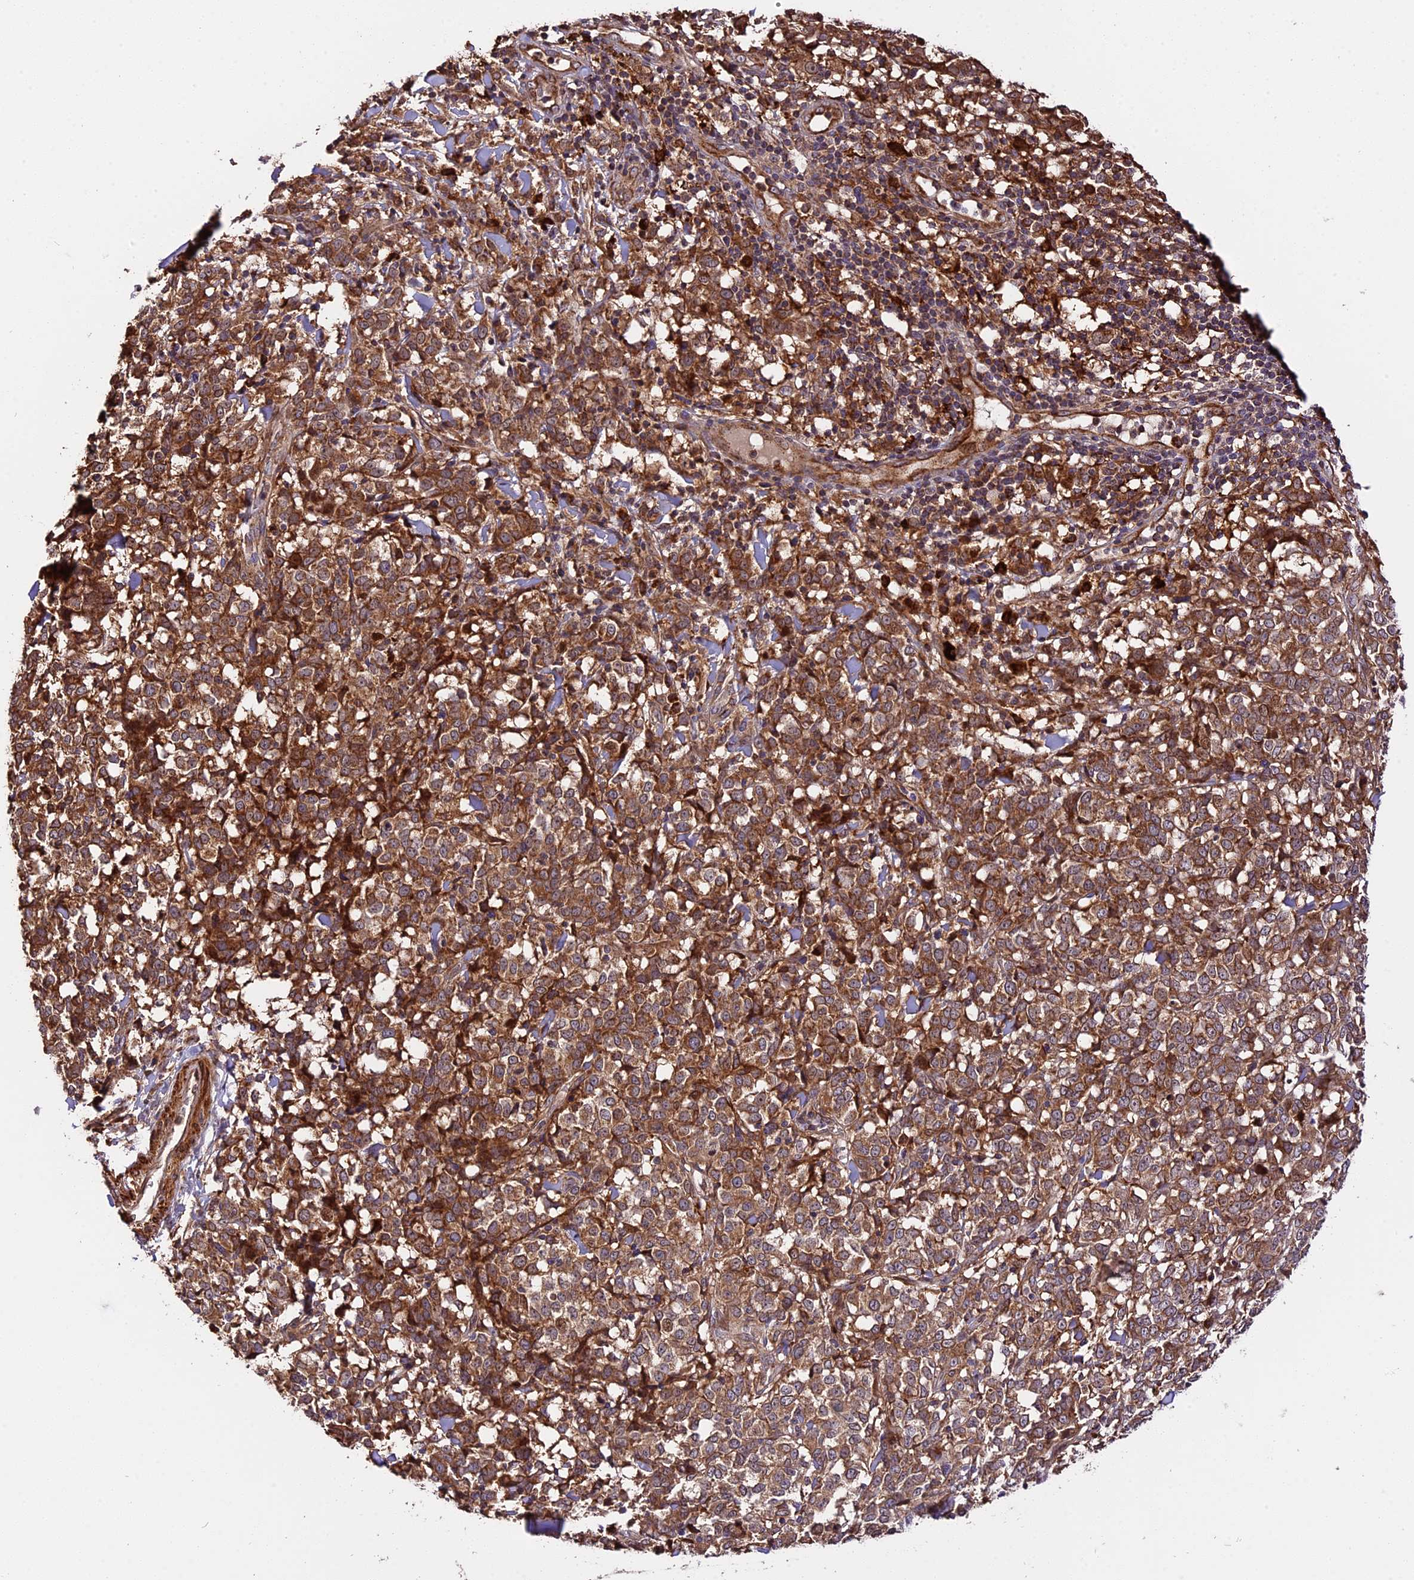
{"staining": {"intensity": "moderate", "quantity": ">75%", "location": "cytoplasmic/membranous"}, "tissue": "melanoma", "cell_type": "Tumor cells", "image_type": "cancer", "snomed": [{"axis": "morphology", "description": "Malignant melanoma, NOS"}, {"axis": "topography", "description": "Skin"}], "caption": "High-magnification brightfield microscopy of melanoma stained with DAB (brown) and counterstained with hematoxylin (blue). tumor cells exhibit moderate cytoplasmic/membranous positivity is present in about>75% of cells.", "gene": "HERPUD1", "patient": {"sex": "female", "age": 72}}